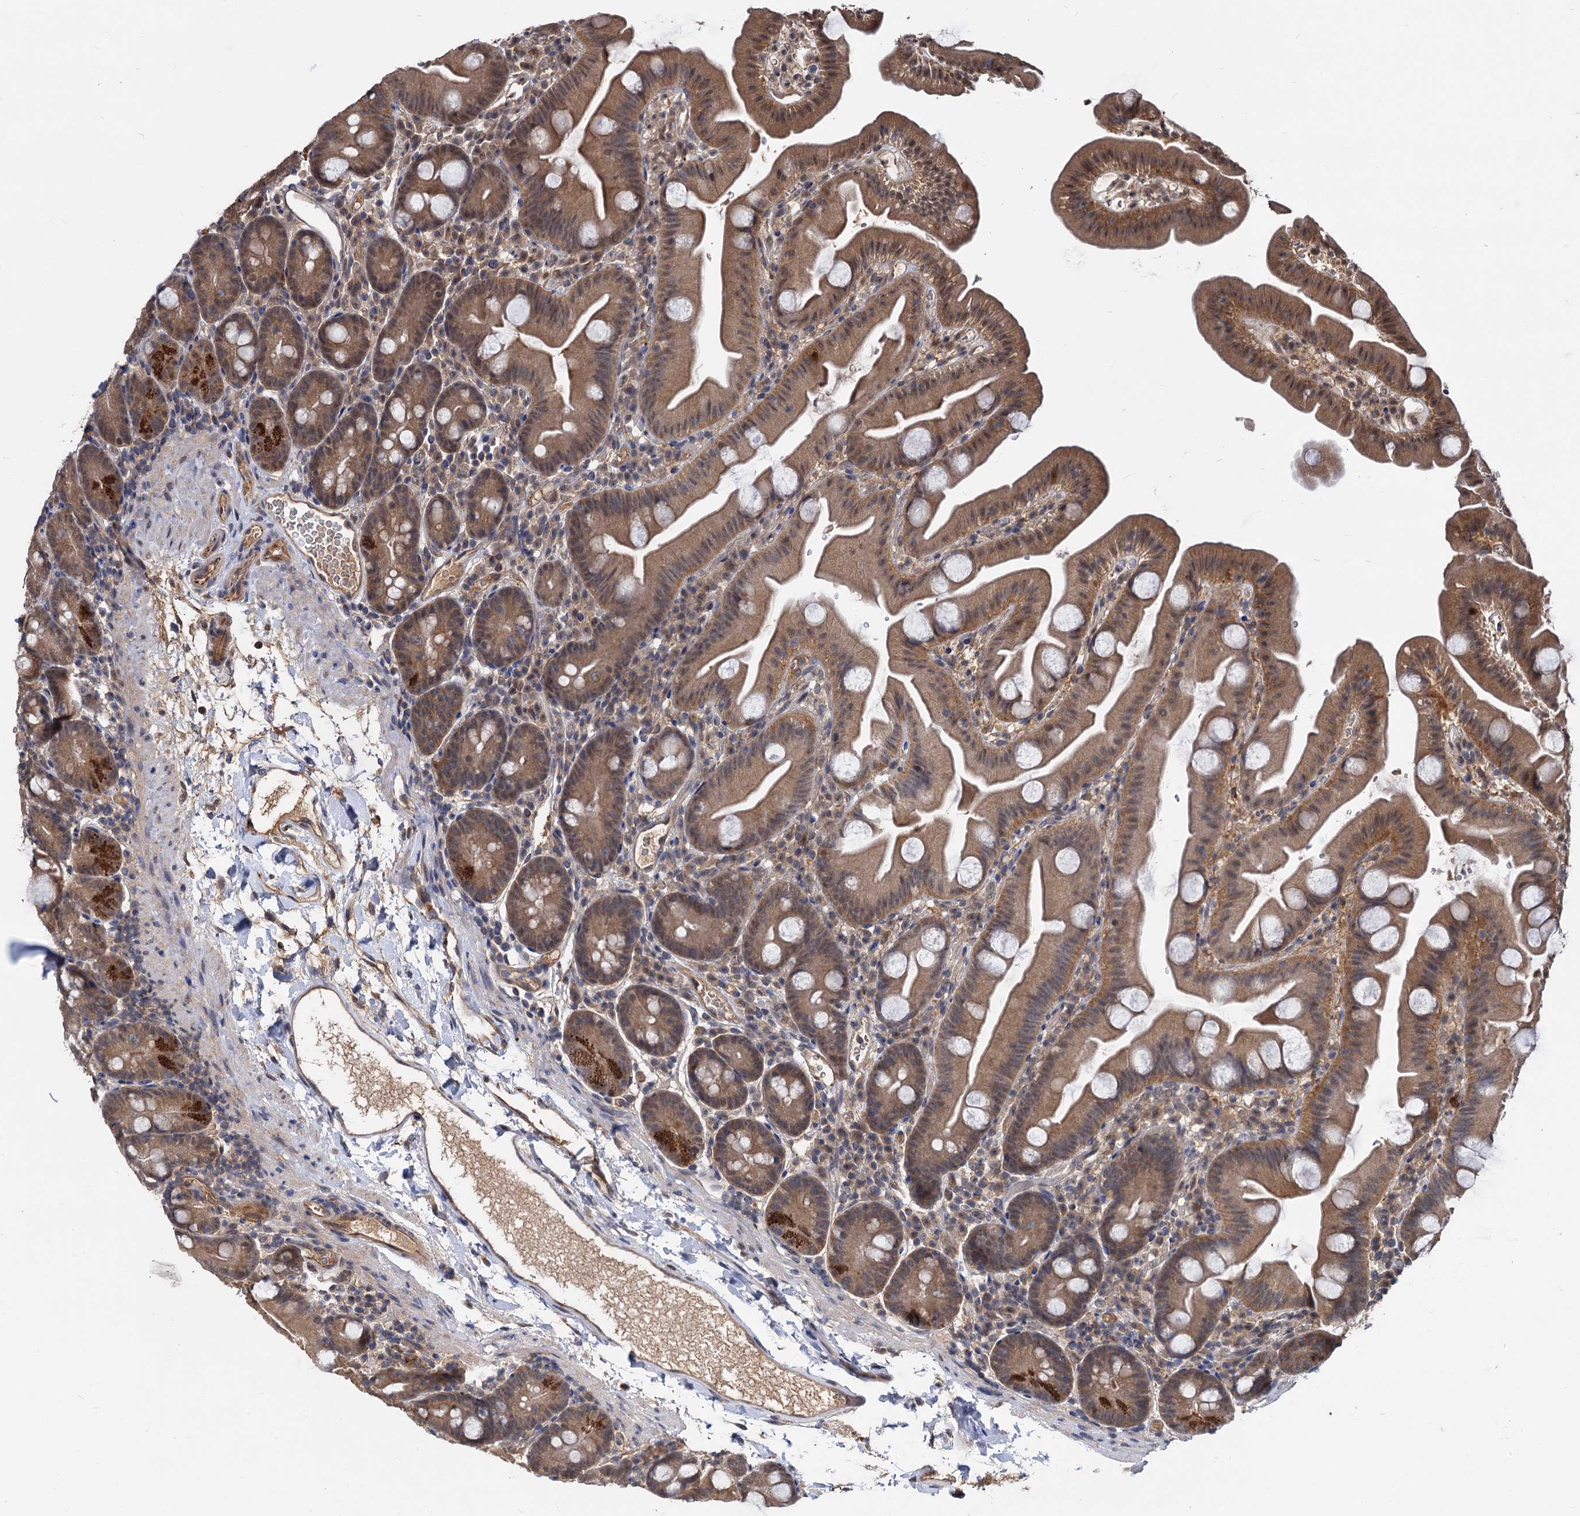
{"staining": {"intensity": "strong", "quantity": "<25%", "location": "cytoplasmic/membranous"}, "tissue": "small intestine", "cell_type": "Glandular cells", "image_type": "normal", "snomed": [{"axis": "morphology", "description": "Normal tissue, NOS"}, {"axis": "topography", "description": "Small intestine"}], "caption": "This is an image of IHC staining of normal small intestine, which shows strong staining in the cytoplasmic/membranous of glandular cells.", "gene": "PSMD4", "patient": {"sex": "female", "age": 68}}